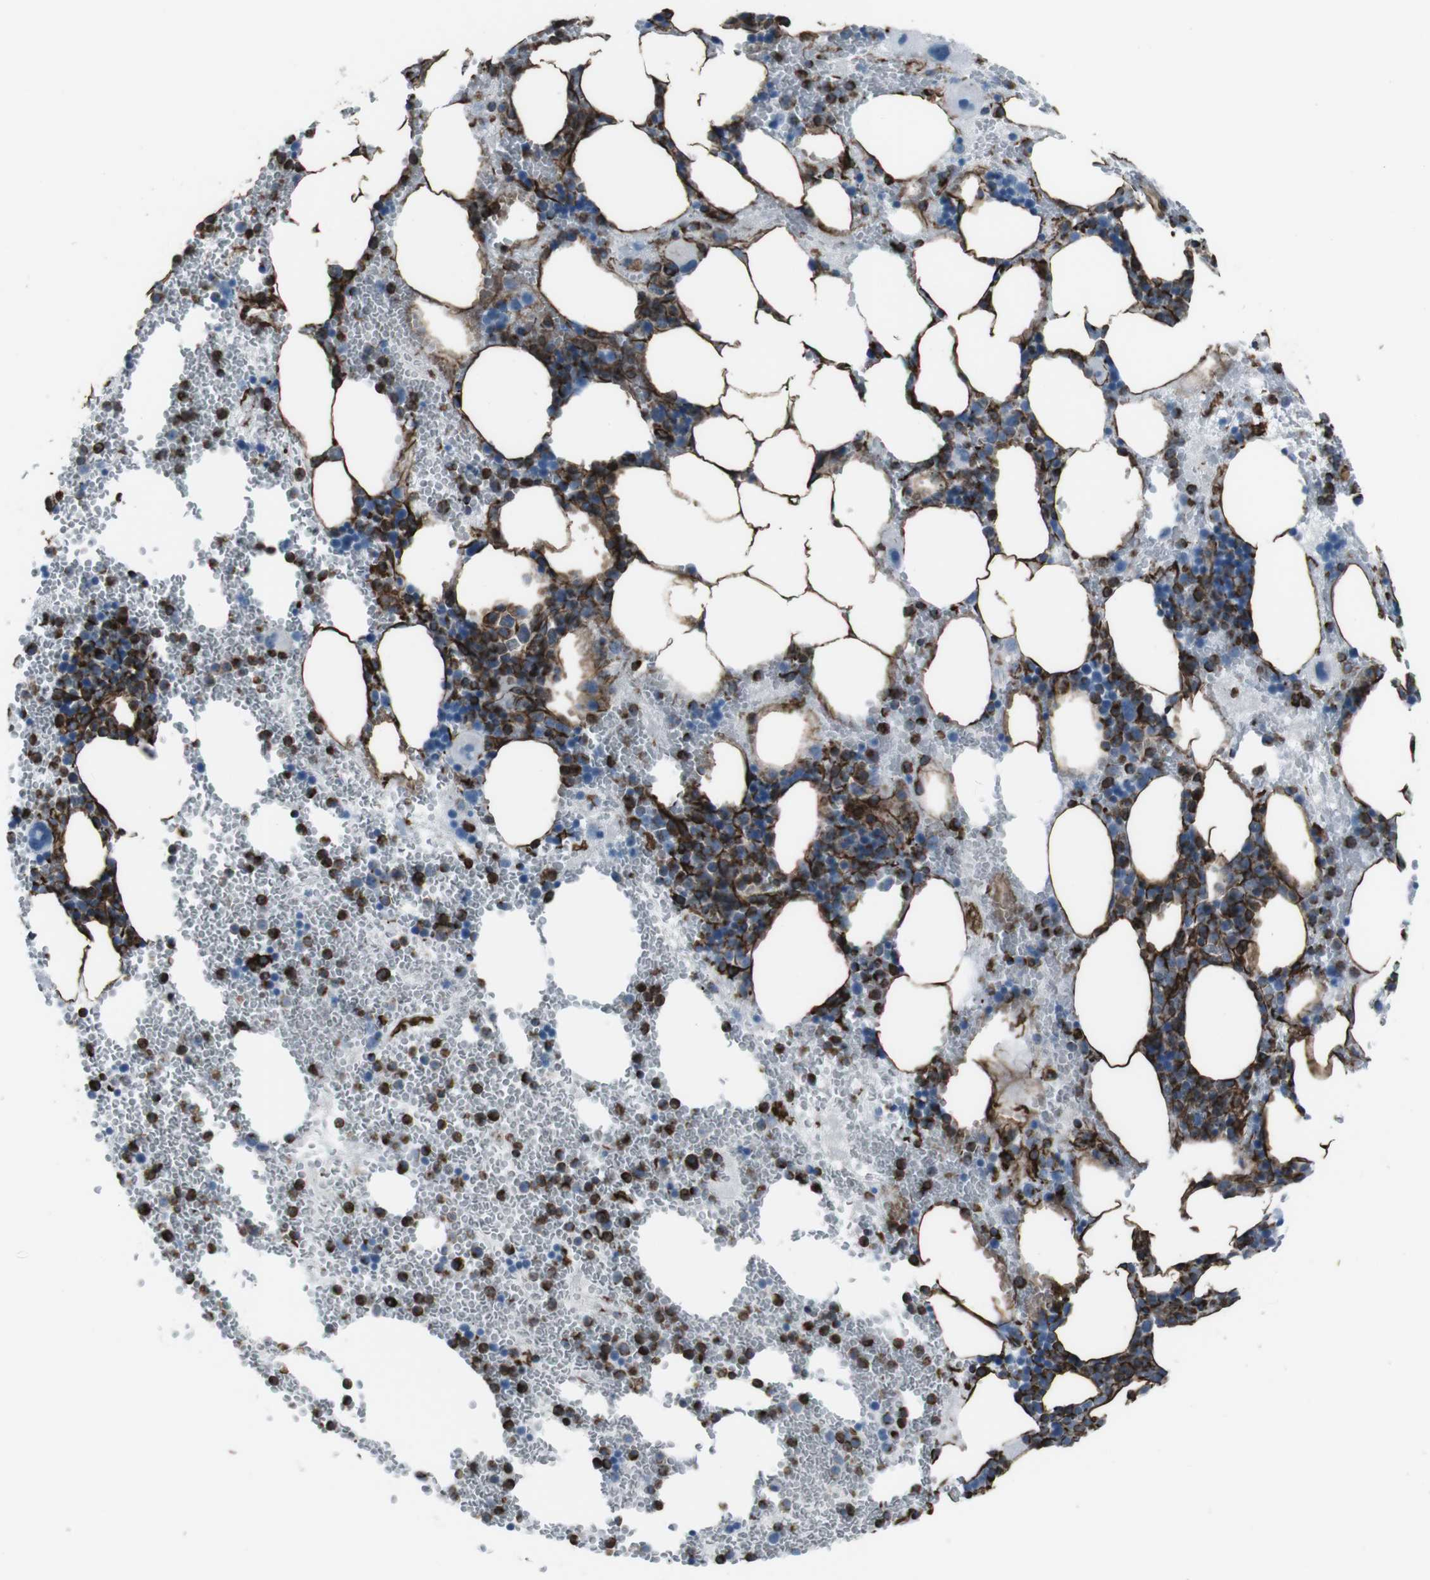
{"staining": {"intensity": "strong", "quantity": "25%-75%", "location": "cytoplasmic/membranous"}, "tissue": "bone marrow", "cell_type": "Hematopoietic cells", "image_type": "normal", "snomed": [{"axis": "morphology", "description": "Normal tissue, NOS"}, {"axis": "morphology", "description": "Inflammation, NOS"}, {"axis": "topography", "description": "Bone marrow"}], "caption": "Brown immunohistochemical staining in benign human bone marrow shows strong cytoplasmic/membranous expression in approximately 25%-75% of hematopoietic cells.", "gene": "ZDHHC6", "patient": {"sex": "female", "age": 76}}